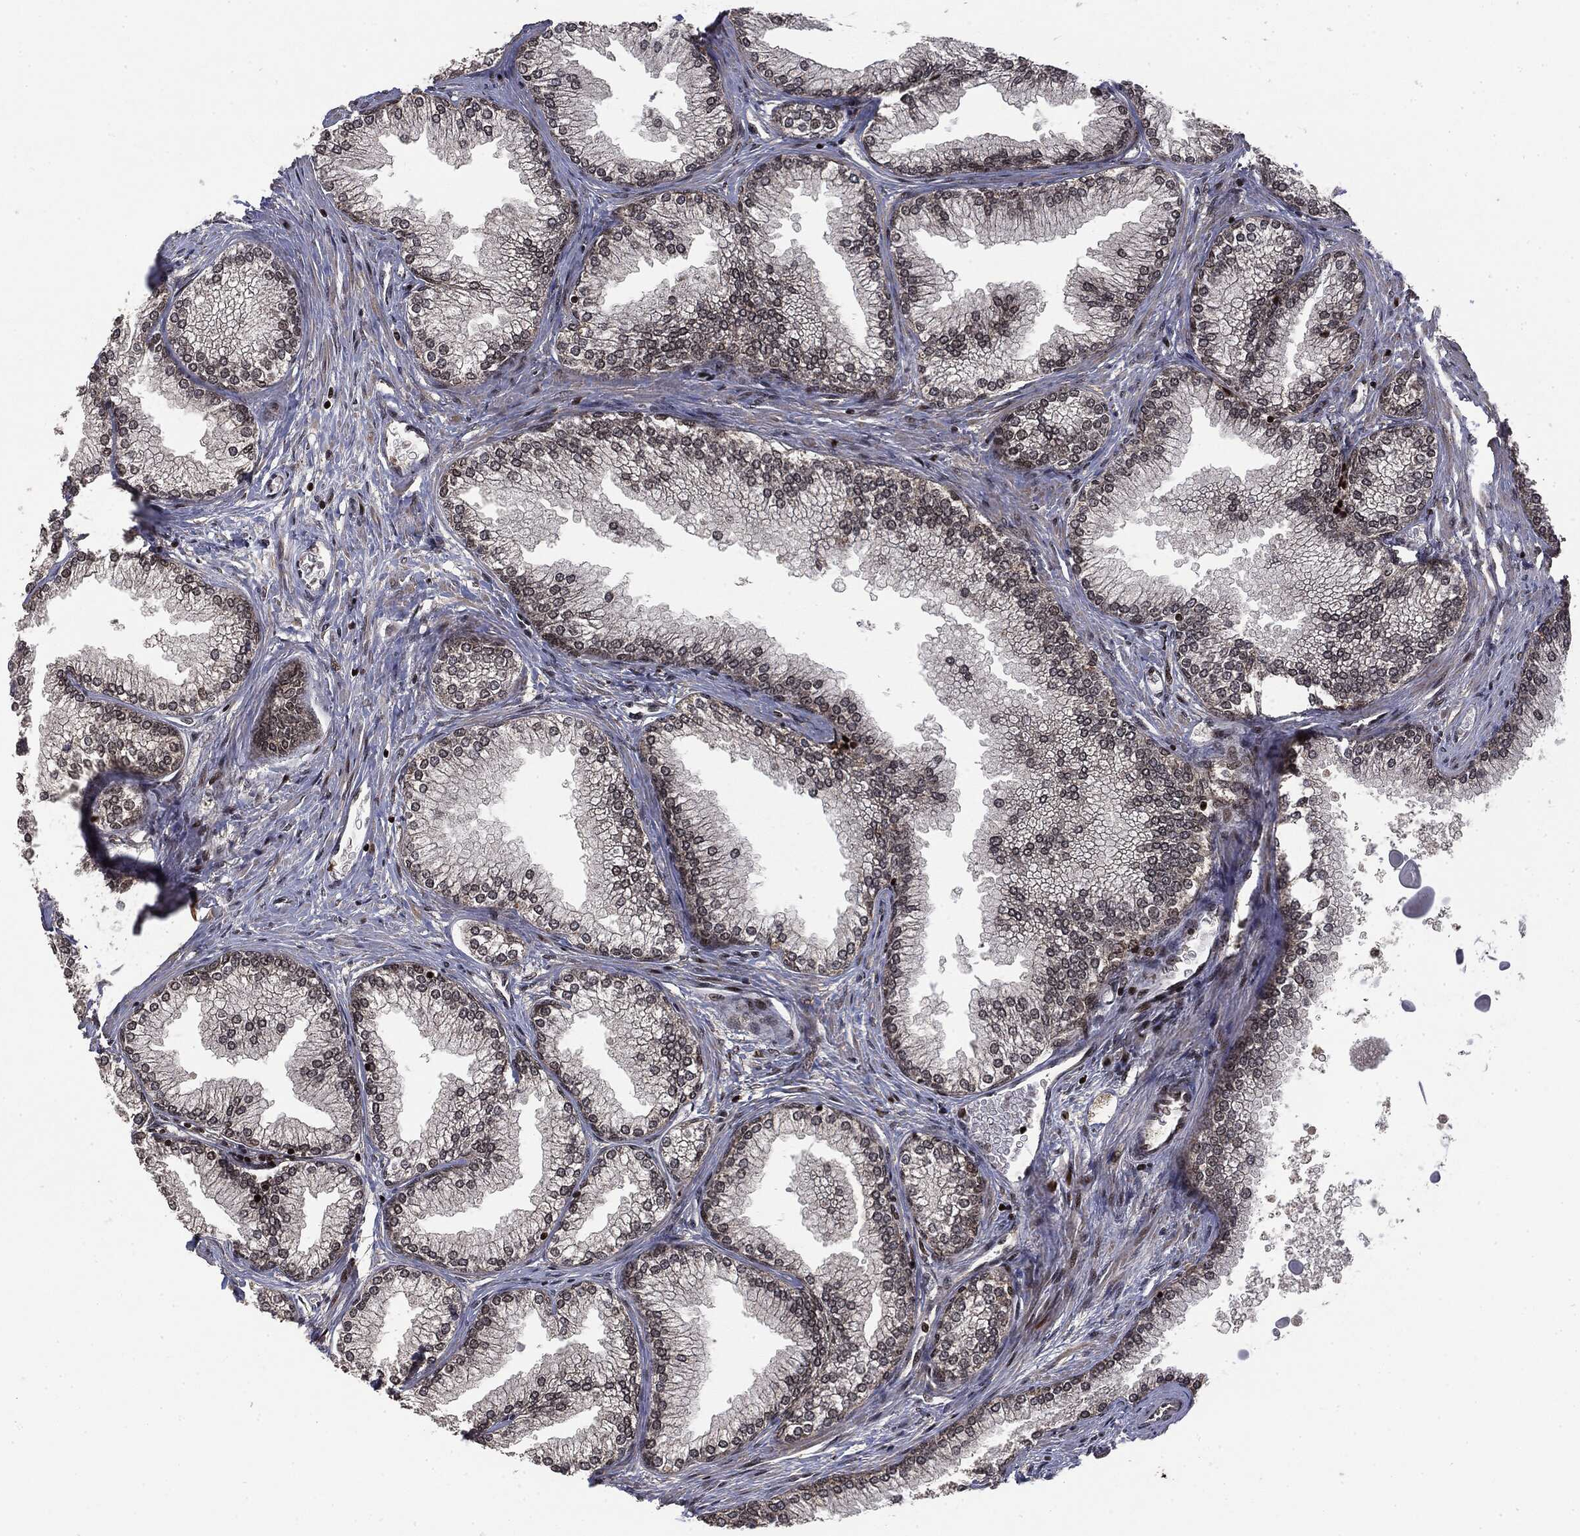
{"staining": {"intensity": "strong", "quantity": "25%-75%", "location": "cytoplasmic/membranous,nuclear"}, "tissue": "prostate", "cell_type": "Glandular cells", "image_type": "normal", "snomed": [{"axis": "morphology", "description": "Normal tissue, NOS"}, {"axis": "topography", "description": "Prostate"}], "caption": "Immunohistochemical staining of benign human prostate demonstrates strong cytoplasmic/membranous,nuclear protein expression in approximately 25%-75% of glandular cells. The protein of interest is stained brown, and the nuclei are stained in blue (DAB IHC with brightfield microscopy, high magnification).", "gene": "CTDP1", "patient": {"sex": "male", "age": 72}}